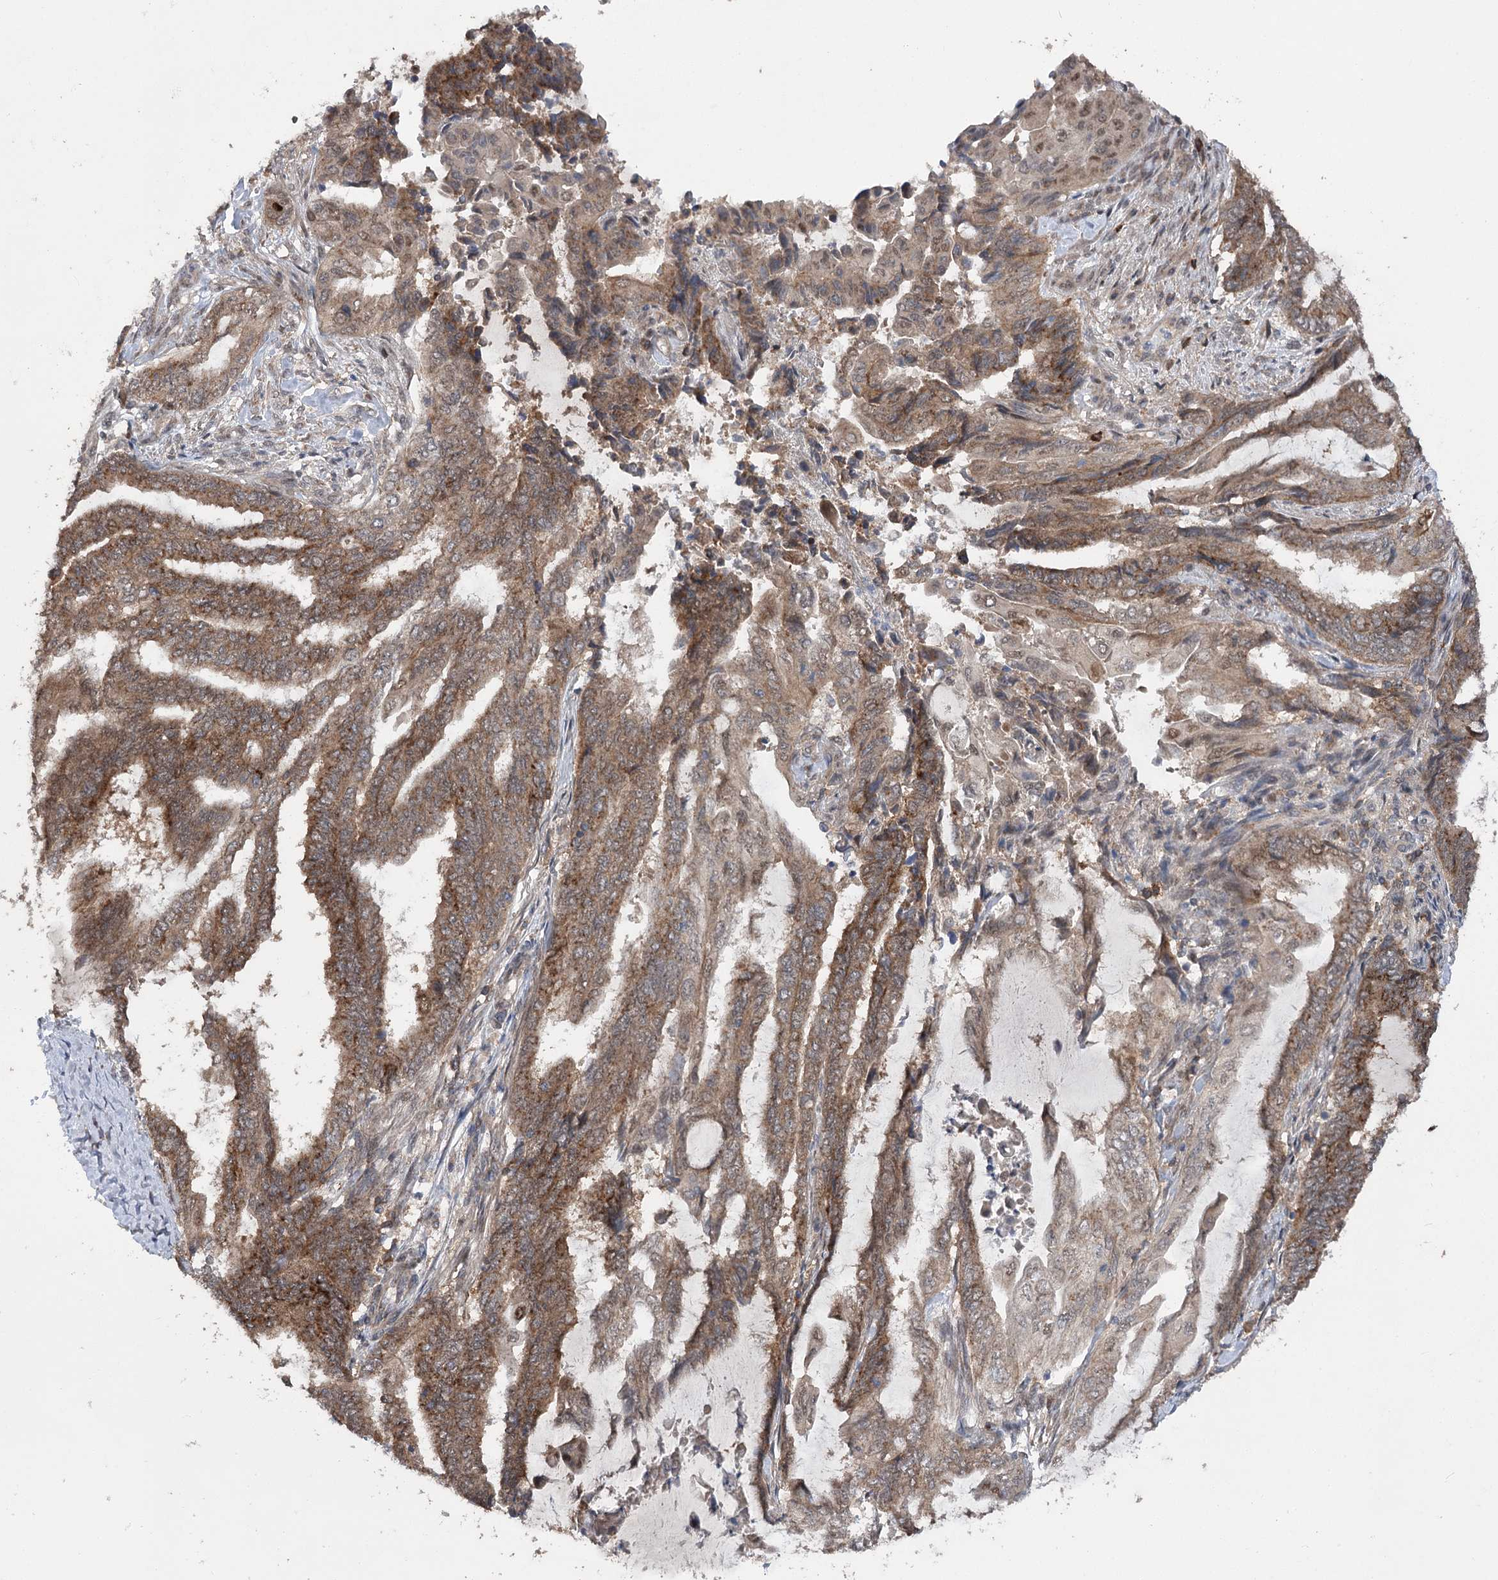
{"staining": {"intensity": "moderate", "quantity": ">75%", "location": "cytoplasmic/membranous"}, "tissue": "endometrial cancer", "cell_type": "Tumor cells", "image_type": "cancer", "snomed": [{"axis": "morphology", "description": "Adenocarcinoma, NOS"}, {"axis": "topography", "description": "Uterus"}, {"axis": "topography", "description": "Endometrium"}], "caption": "Immunohistochemical staining of endometrial adenocarcinoma demonstrates medium levels of moderate cytoplasmic/membranous expression in approximately >75% of tumor cells.", "gene": "STX6", "patient": {"sex": "female", "age": 70}}